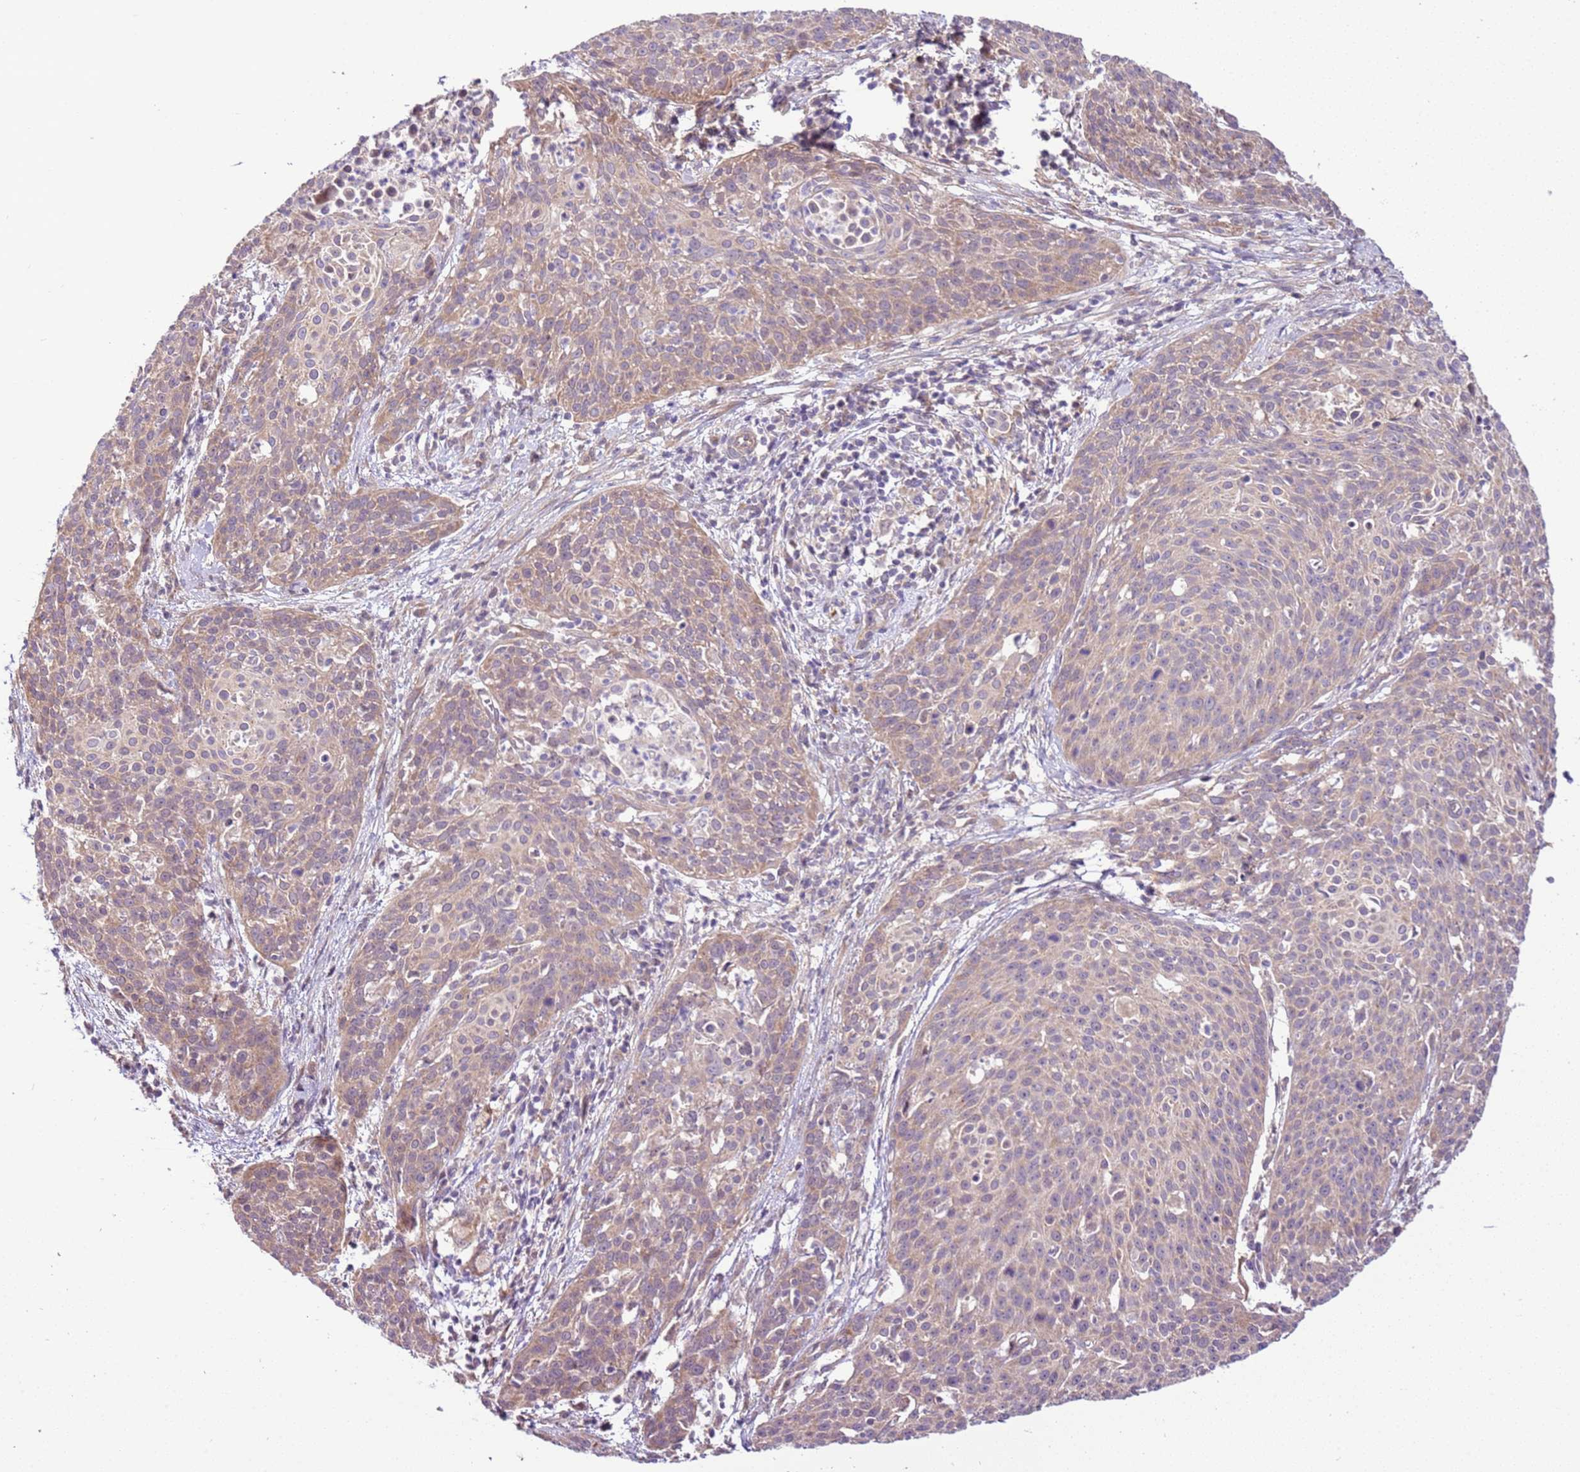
{"staining": {"intensity": "weak", "quantity": "<25%", "location": "cytoplasmic/membranous"}, "tissue": "cervical cancer", "cell_type": "Tumor cells", "image_type": "cancer", "snomed": [{"axis": "morphology", "description": "Squamous cell carcinoma, NOS"}, {"axis": "topography", "description": "Cervix"}], "caption": "An image of human squamous cell carcinoma (cervical) is negative for staining in tumor cells.", "gene": "SCARA3", "patient": {"sex": "female", "age": 38}}